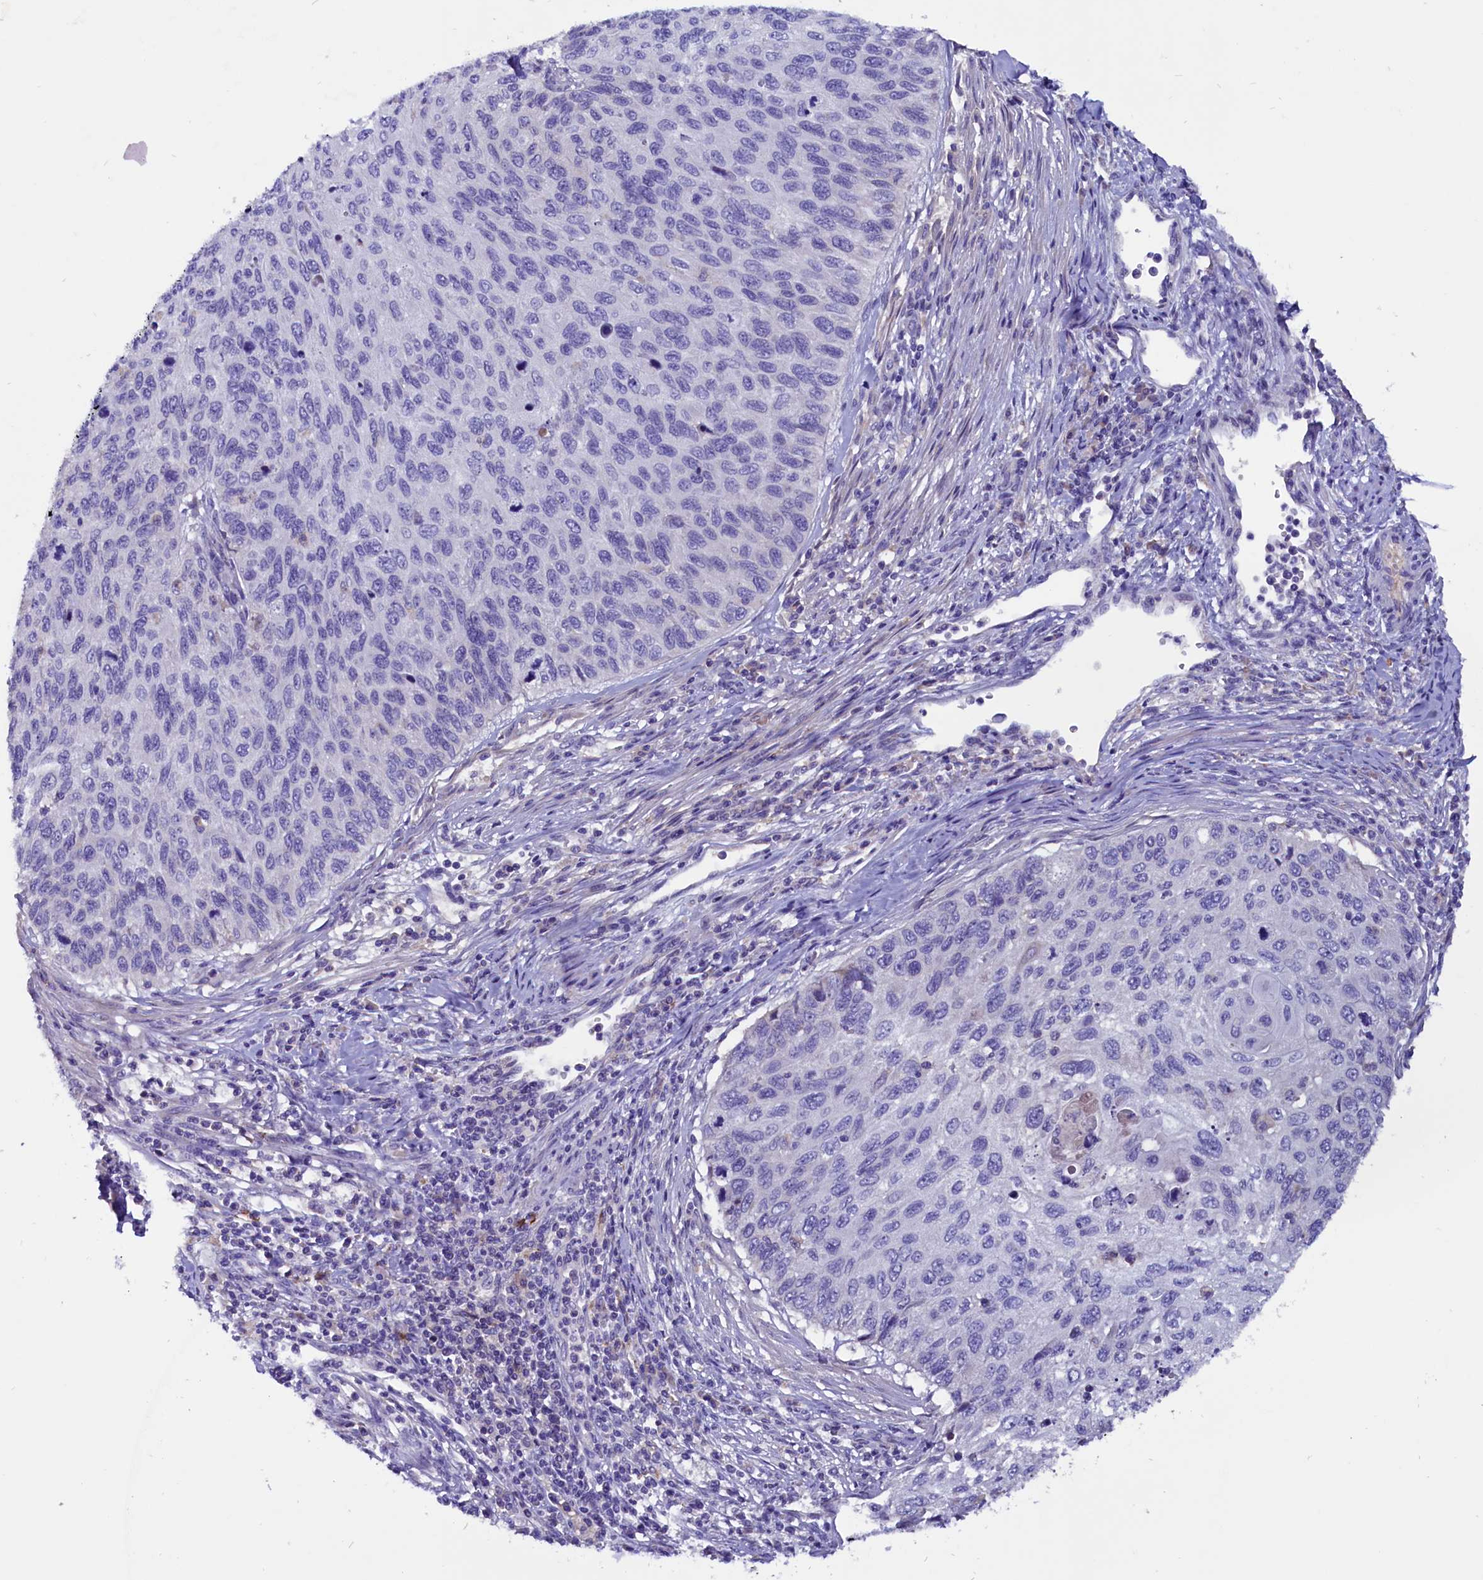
{"staining": {"intensity": "negative", "quantity": "none", "location": "none"}, "tissue": "cervical cancer", "cell_type": "Tumor cells", "image_type": "cancer", "snomed": [{"axis": "morphology", "description": "Squamous cell carcinoma, NOS"}, {"axis": "topography", "description": "Cervix"}], "caption": "Human cervical squamous cell carcinoma stained for a protein using IHC exhibits no positivity in tumor cells.", "gene": "CCBE1", "patient": {"sex": "female", "age": 70}}